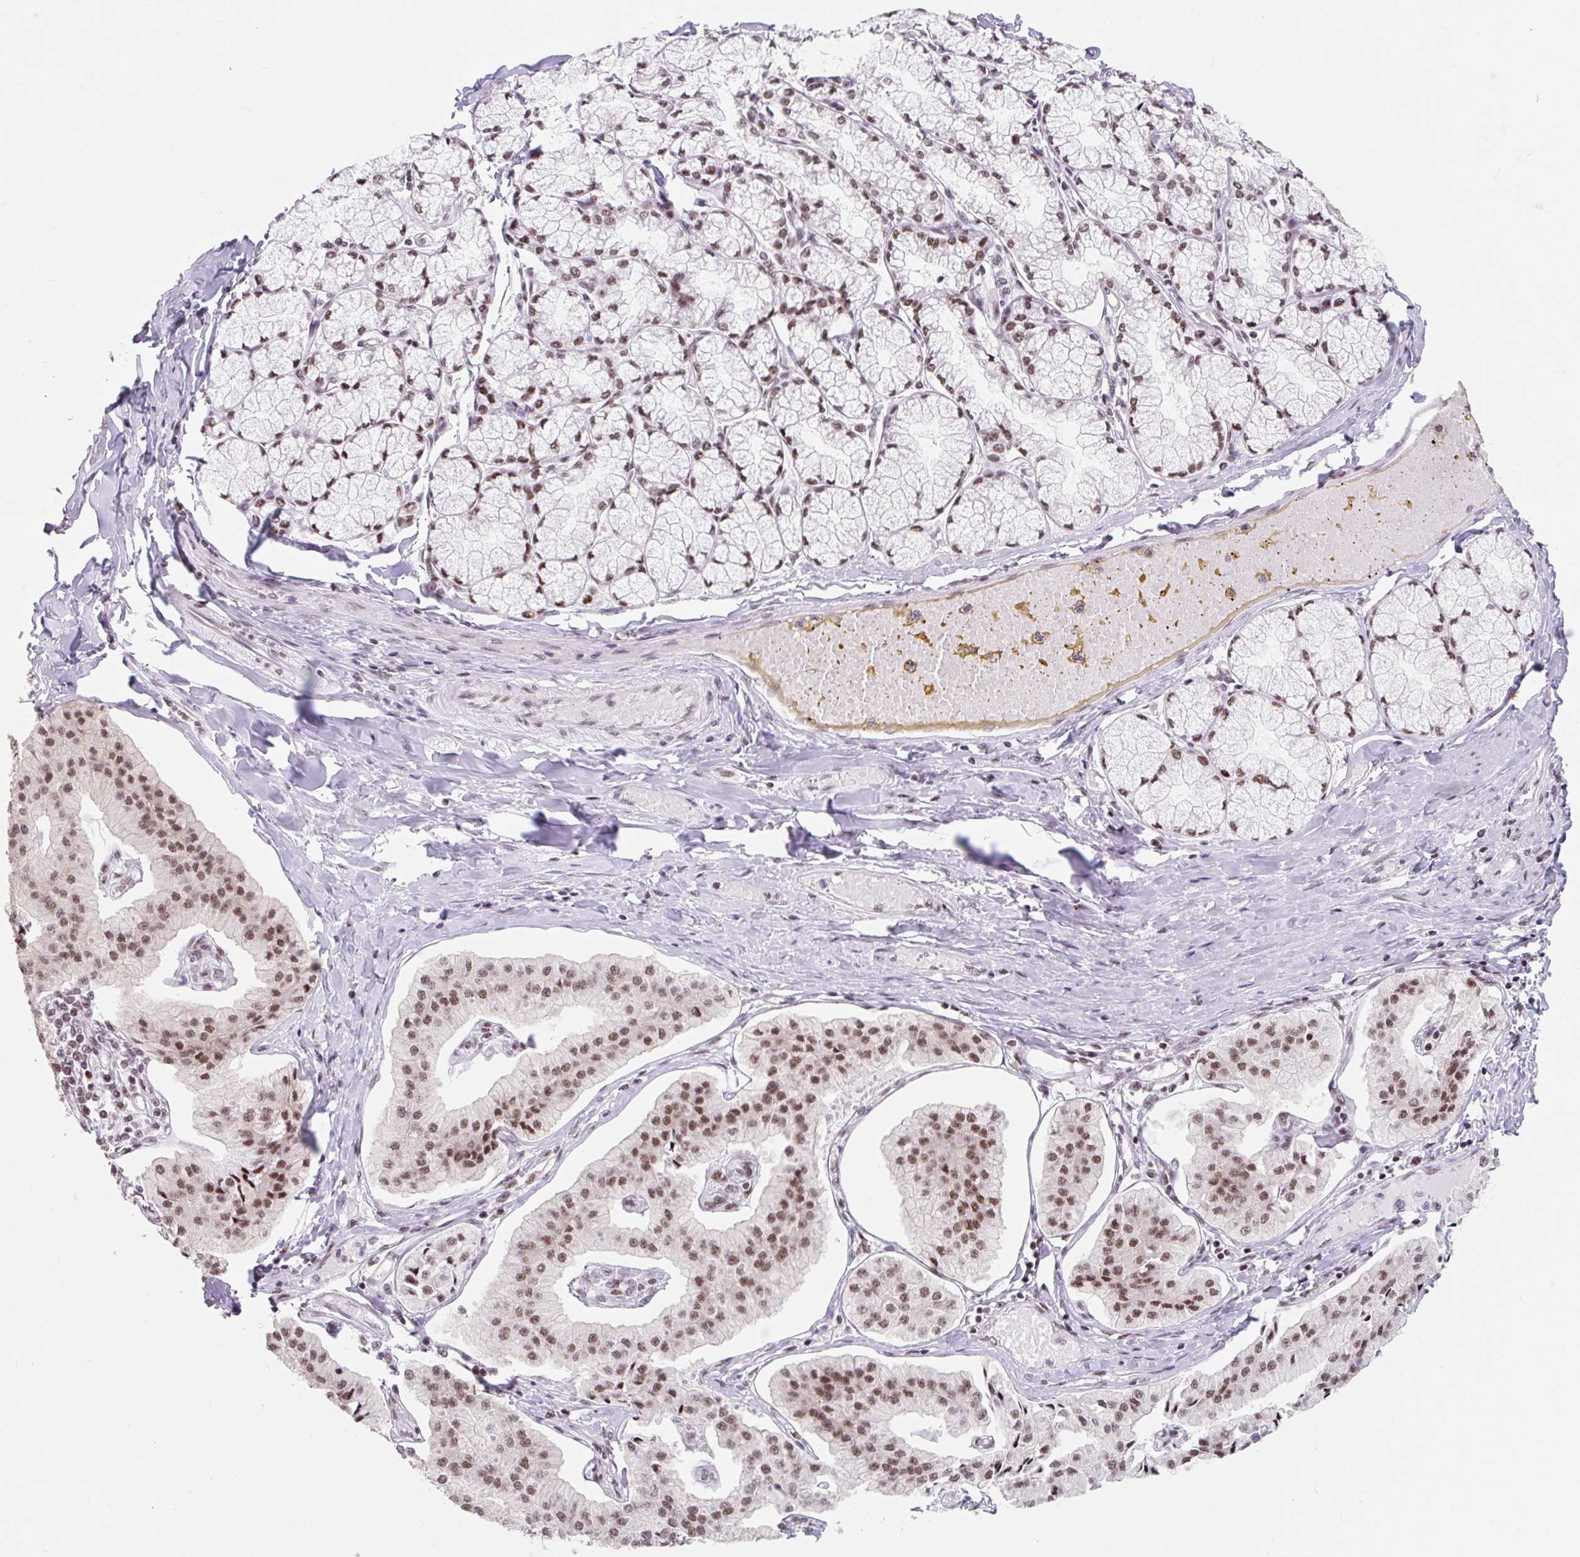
{"staining": {"intensity": "moderate", "quantity": ">75%", "location": "nuclear"}, "tissue": "pancreatic cancer", "cell_type": "Tumor cells", "image_type": "cancer", "snomed": [{"axis": "morphology", "description": "Adenocarcinoma, NOS"}, {"axis": "topography", "description": "Pancreas"}], "caption": "High-magnification brightfield microscopy of adenocarcinoma (pancreatic) stained with DAB (3,3'-diaminobenzidine) (brown) and counterstained with hematoxylin (blue). tumor cells exhibit moderate nuclear staining is seen in about>75% of cells.", "gene": "SRSF10", "patient": {"sex": "female", "age": 50}}